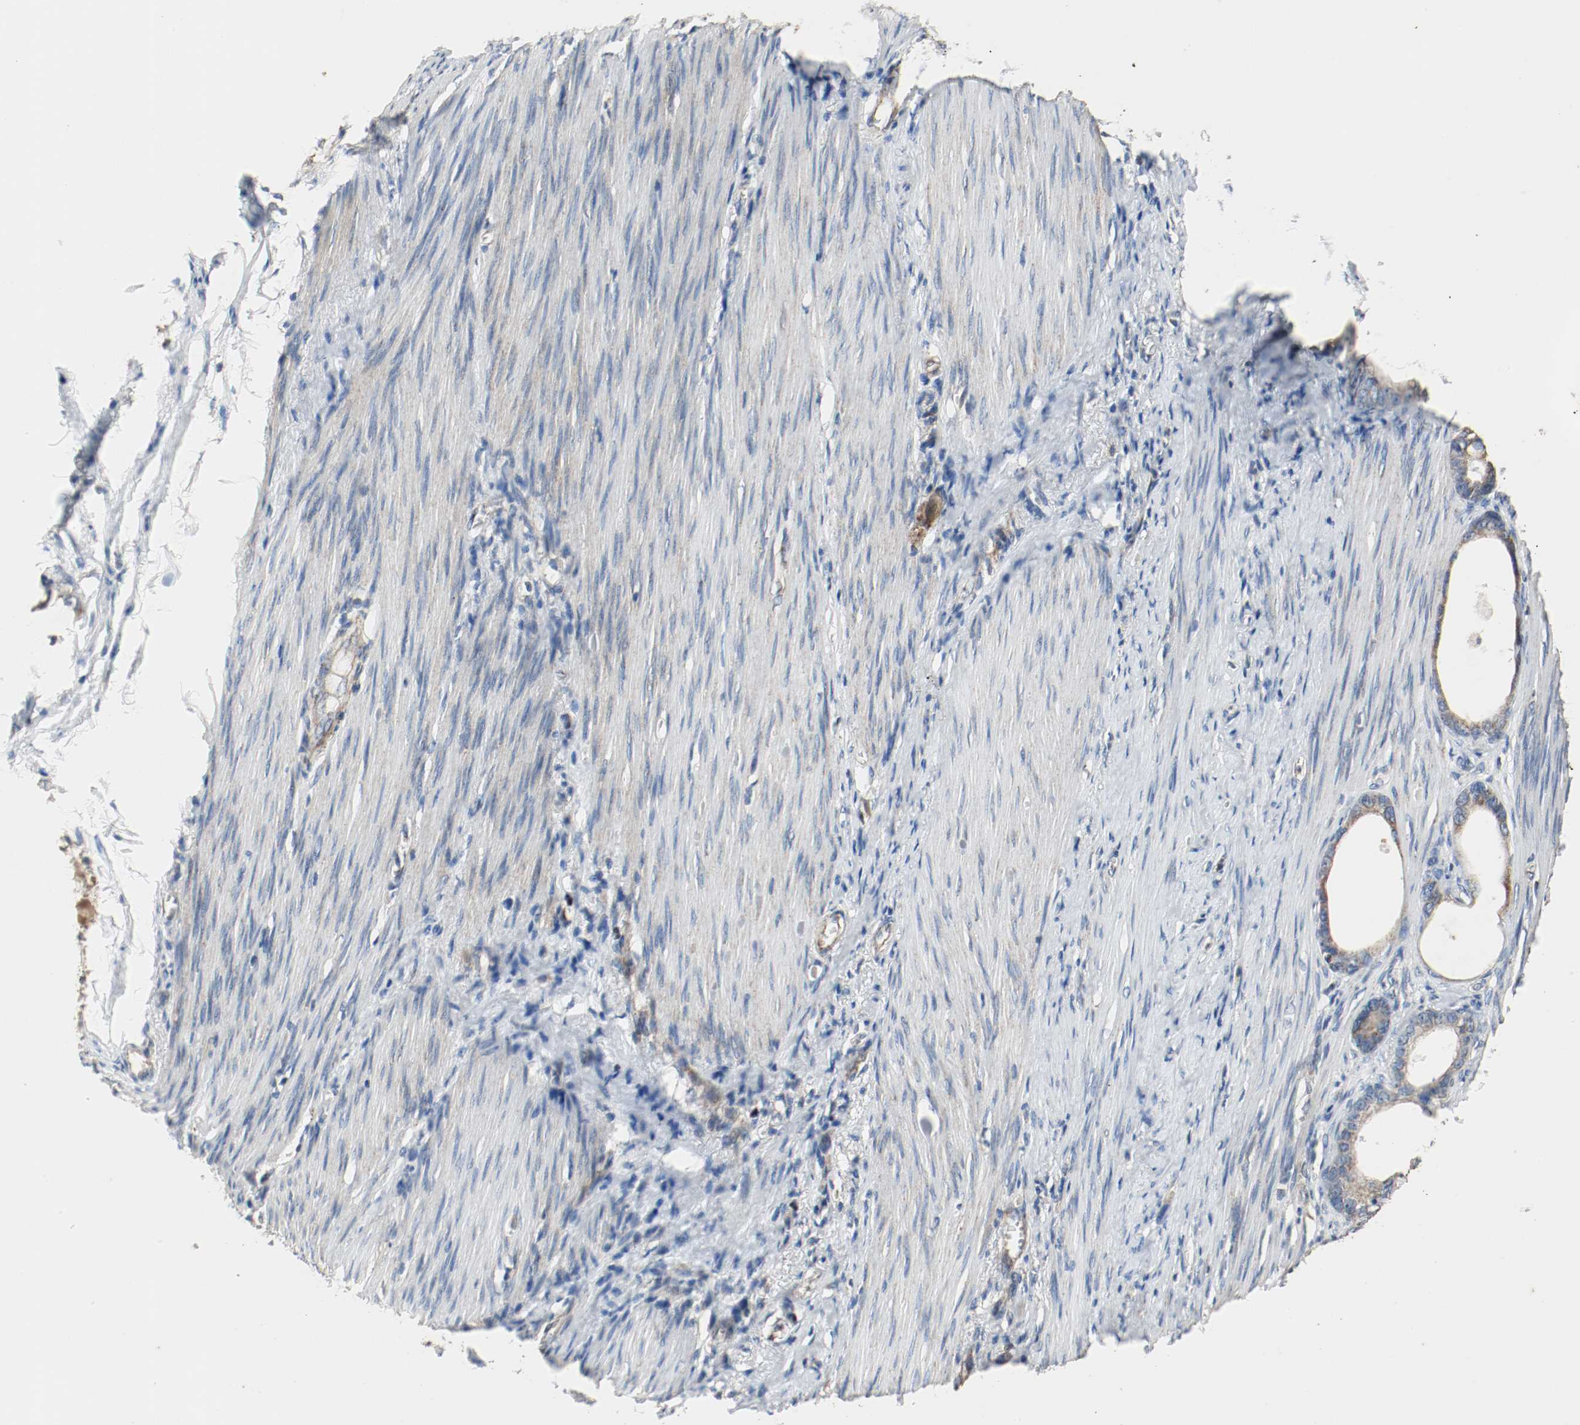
{"staining": {"intensity": "moderate", "quantity": ">75%", "location": "cytoplasmic/membranous"}, "tissue": "stomach cancer", "cell_type": "Tumor cells", "image_type": "cancer", "snomed": [{"axis": "morphology", "description": "Adenocarcinoma, NOS"}, {"axis": "topography", "description": "Stomach"}], "caption": "Stomach adenocarcinoma stained for a protein (brown) exhibits moderate cytoplasmic/membranous positive positivity in about >75% of tumor cells.", "gene": "ALDH4A1", "patient": {"sex": "female", "age": 75}}